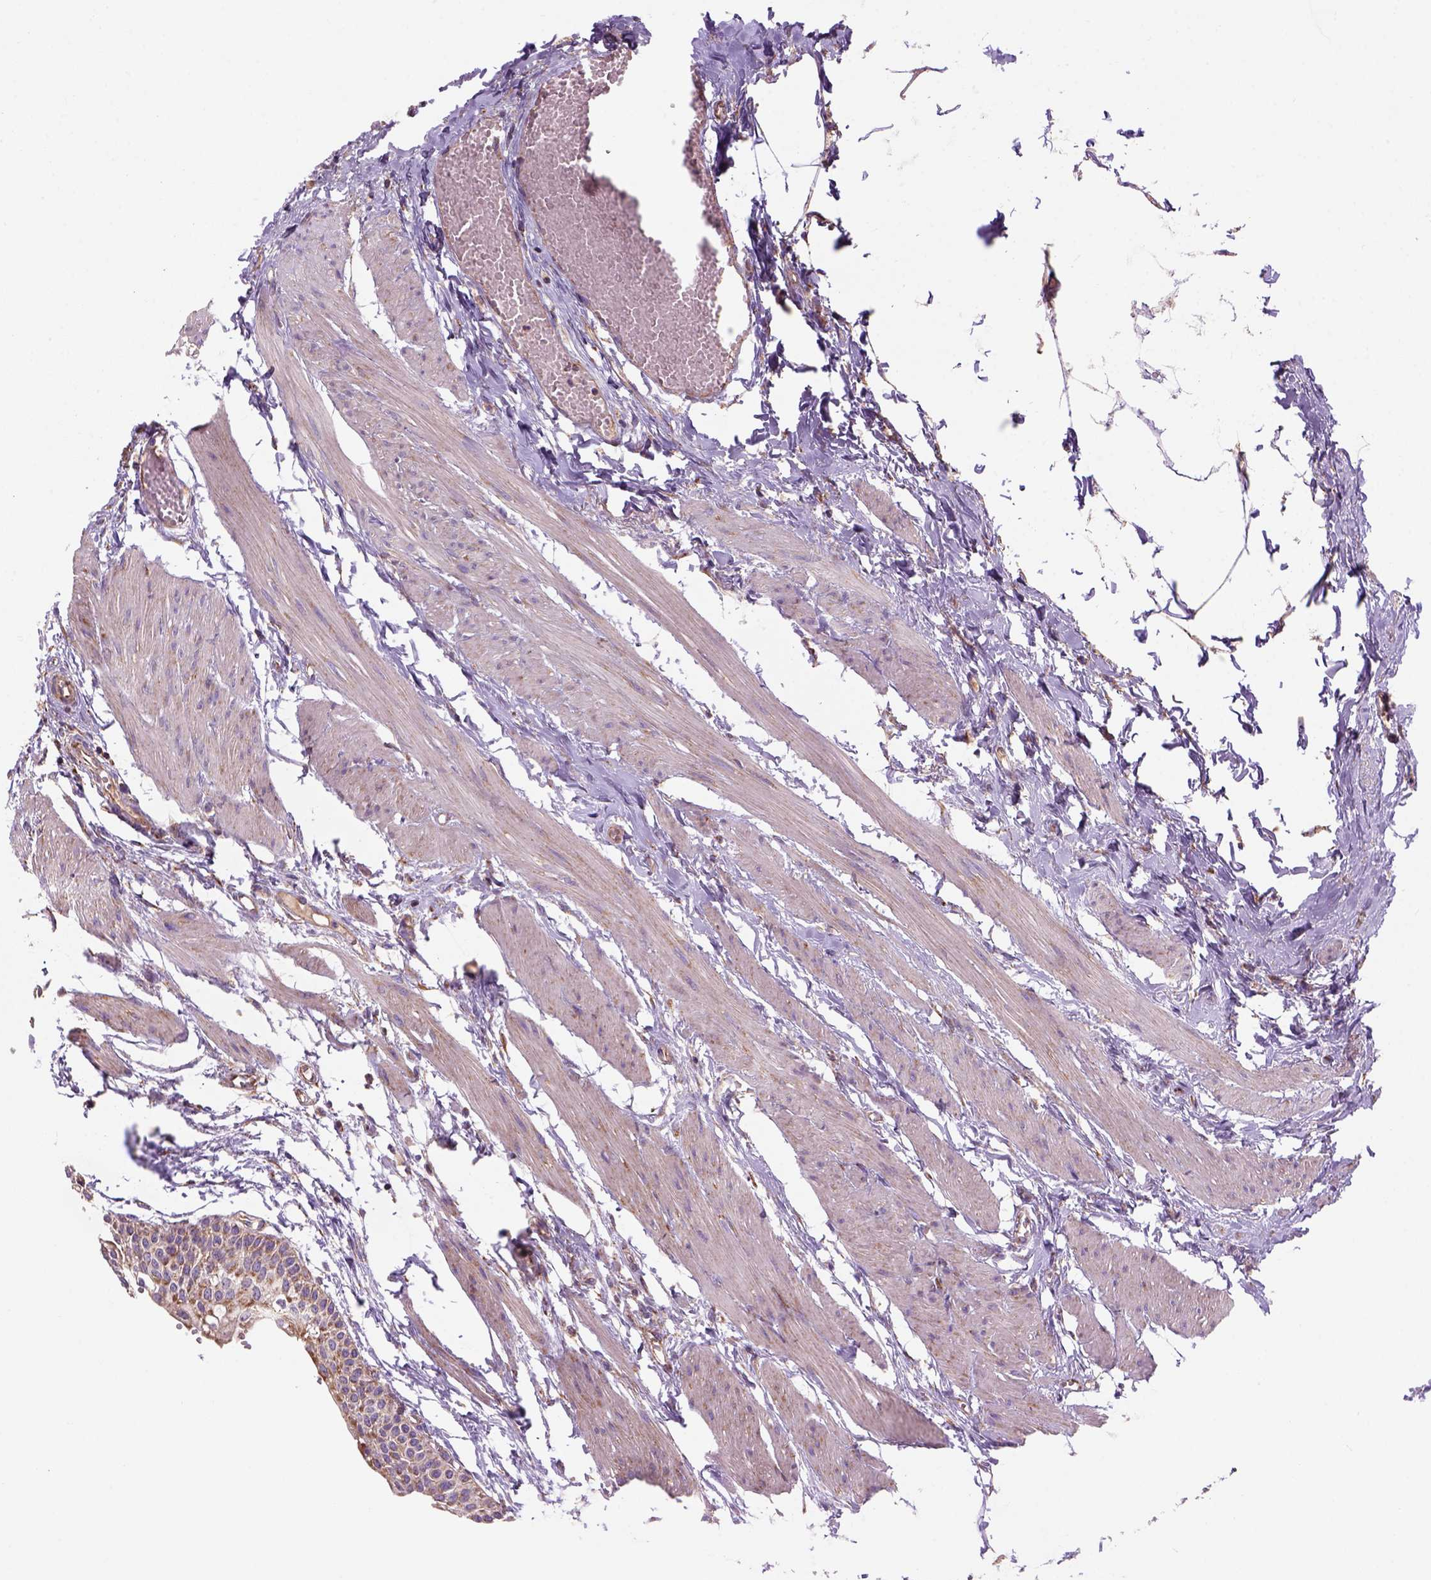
{"staining": {"intensity": "moderate", "quantity": ">75%", "location": "cytoplasmic/membranous"}, "tissue": "urinary bladder", "cell_type": "Urothelial cells", "image_type": "normal", "snomed": [{"axis": "morphology", "description": "Normal tissue, NOS"}, {"axis": "topography", "description": "Urinary bladder"}, {"axis": "topography", "description": "Peripheral nerve tissue"}], "caption": "Protein expression analysis of benign human urinary bladder reveals moderate cytoplasmic/membranous expression in about >75% of urothelial cells. (Brightfield microscopy of DAB IHC at high magnification).", "gene": "WARS2", "patient": {"sex": "male", "age": 55}}